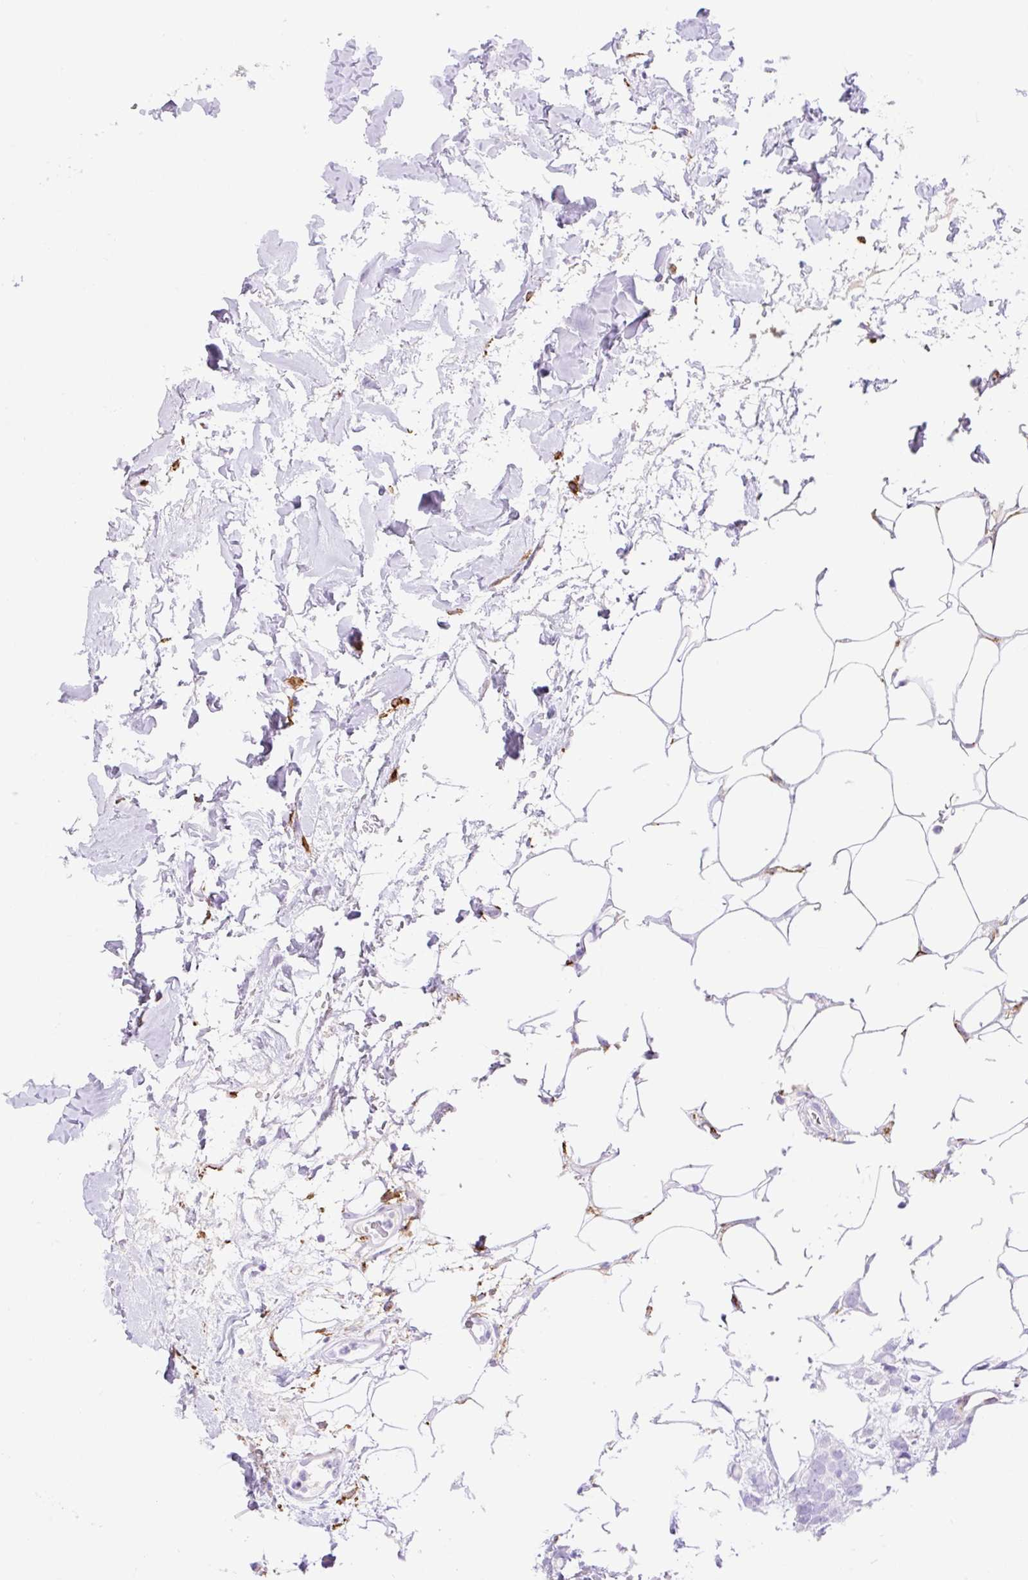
{"staining": {"intensity": "negative", "quantity": "none", "location": "none"}, "tissue": "breast cancer", "cell_type": "Tumor cells", "image_type": "cancer", "snomed": [{"axis": "morphology", "description": "Lobular carcinoma"}, {"axis": "topography", "description": "Breast"}], "caption": "Immunohistochemistry of human breast lobular carcinoma exhibits no staining in tumor cells. (IHC, brightfield microscopy, high magnification).", "gene": "SIGLEC1", "patient": {"sex": "female", "age": 91}}